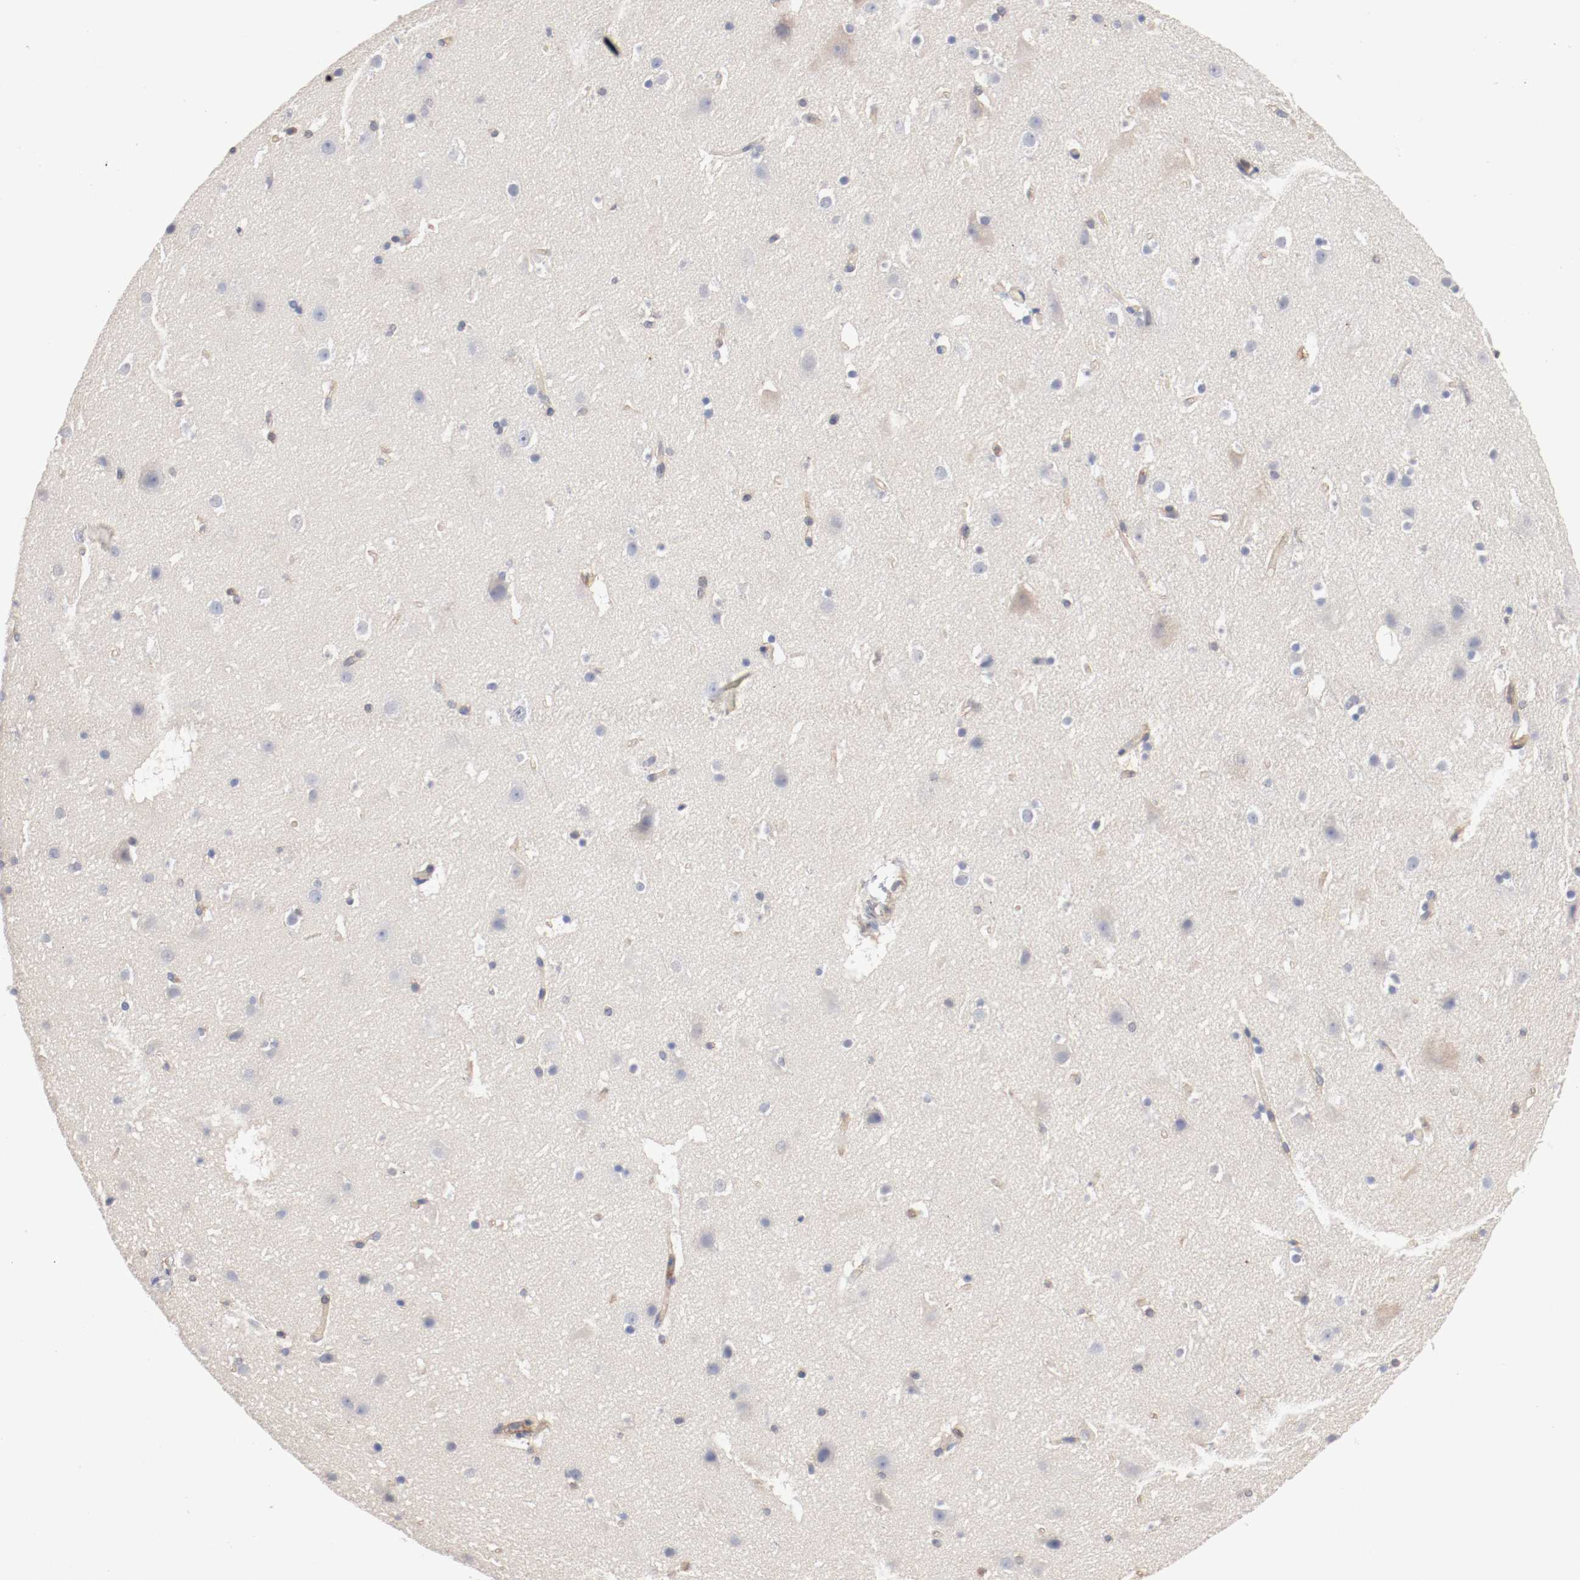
{"staining": {"intensity": "weak", "quantity": "25%-75%", "location": "cytoplasmic/membranous"}, "tissue": "cerebral cortex", "cell_type": "Endothelial cells", "image_type": "normal", "snomed": [{"axis": "morphology", "description": "Normal tissue, NOS"}, {"axis": "topography", "description": "Cerebral cortex"}], "caption": "Immunohistochemical staining of benign human cerebral cortex demonstrates low levels of weak cytoplasmic/membranous positivity in approximately 25%-75% of endothelial cells.", "gene": "ARHGEF6", "patient": {"sex": "male", "age": 45}}